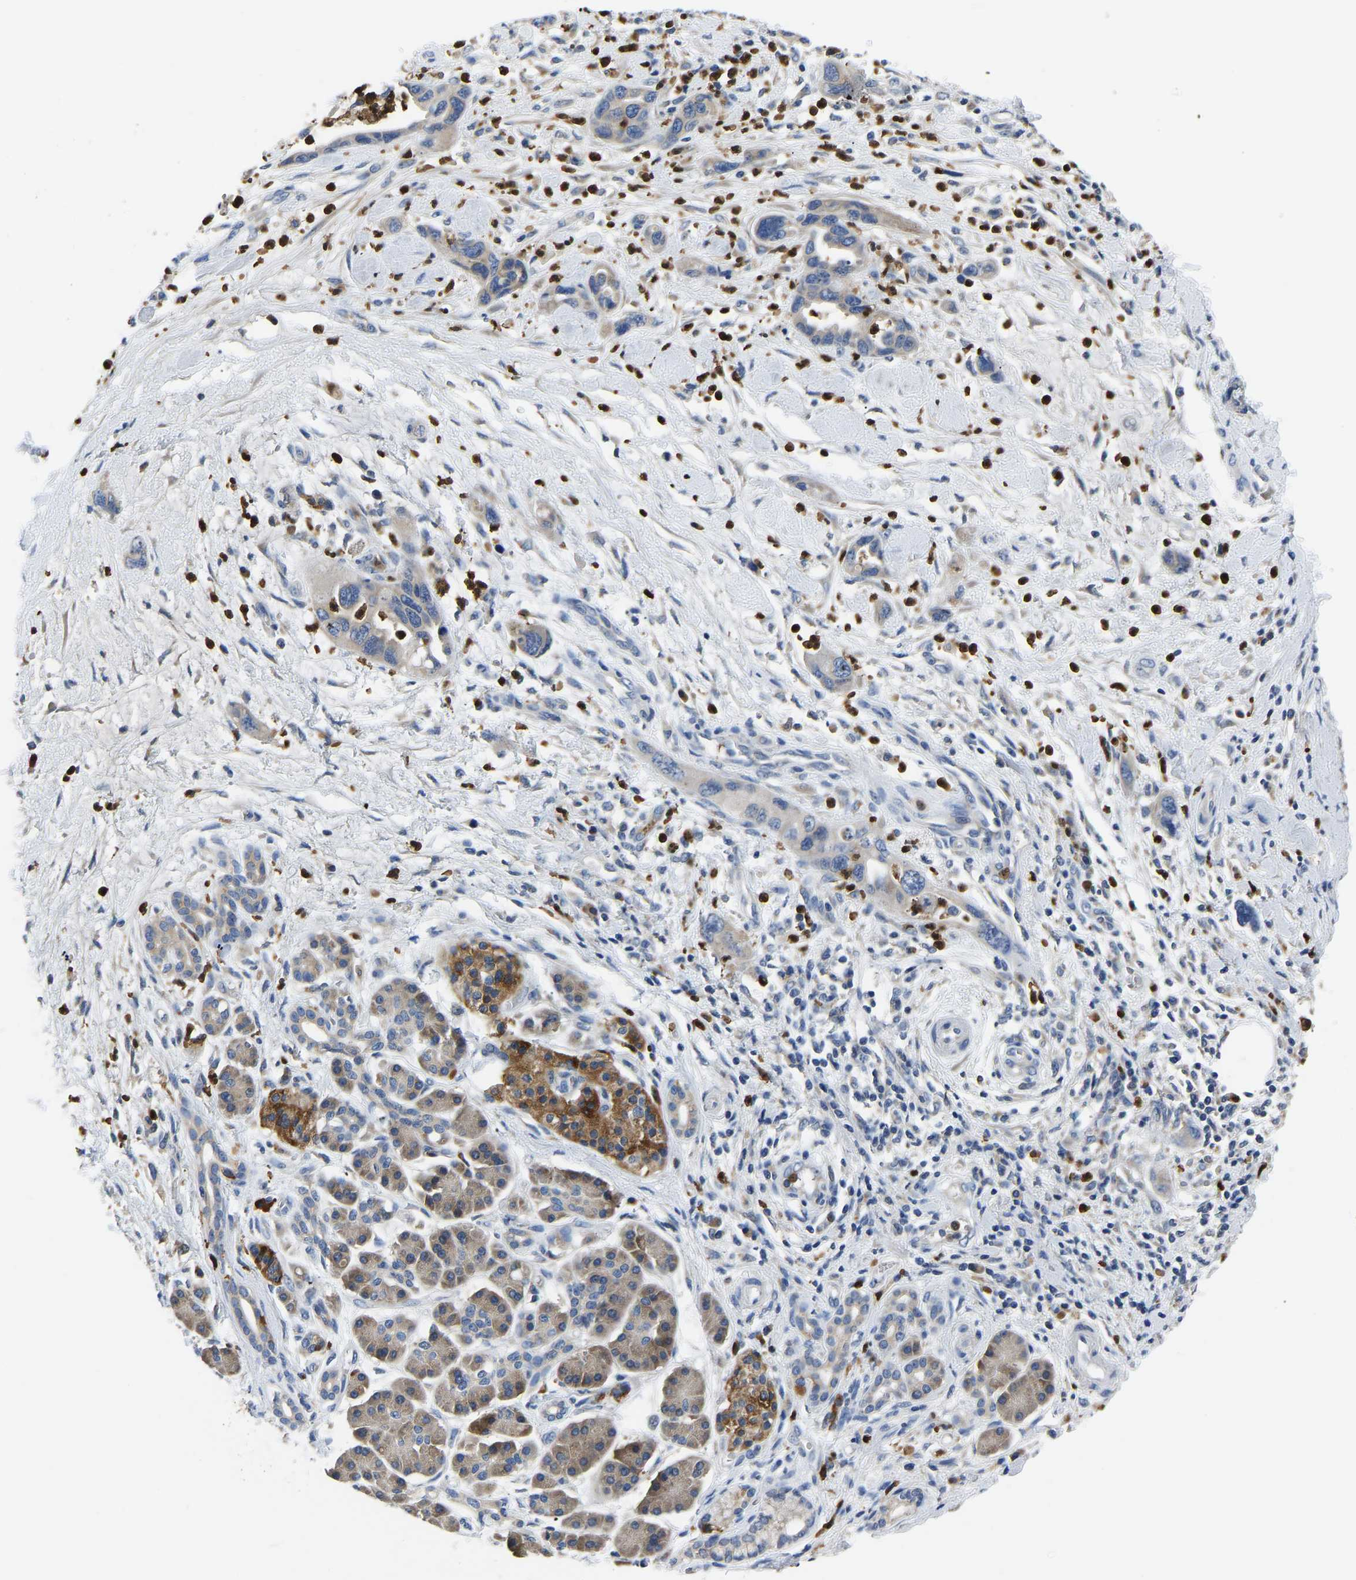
{"staining": {"intensity": "negative", "quantity": "none", "location": "none"}, "tissue": "pancreatic cancer", "cell_type": "Tumor cells", "image_type": "cancer", "snomed": [{"axis": "morphology", "description": "Adenocarcinoma, NOS"}, {"axis": "topography", "description": "Pancreas"}], "caption": "Tumor cells are negative for protein expression in human adenocarcinoma (pancreatic).", "gene": "TOR1B", "patient": {"sex": "female", "age": 70}}